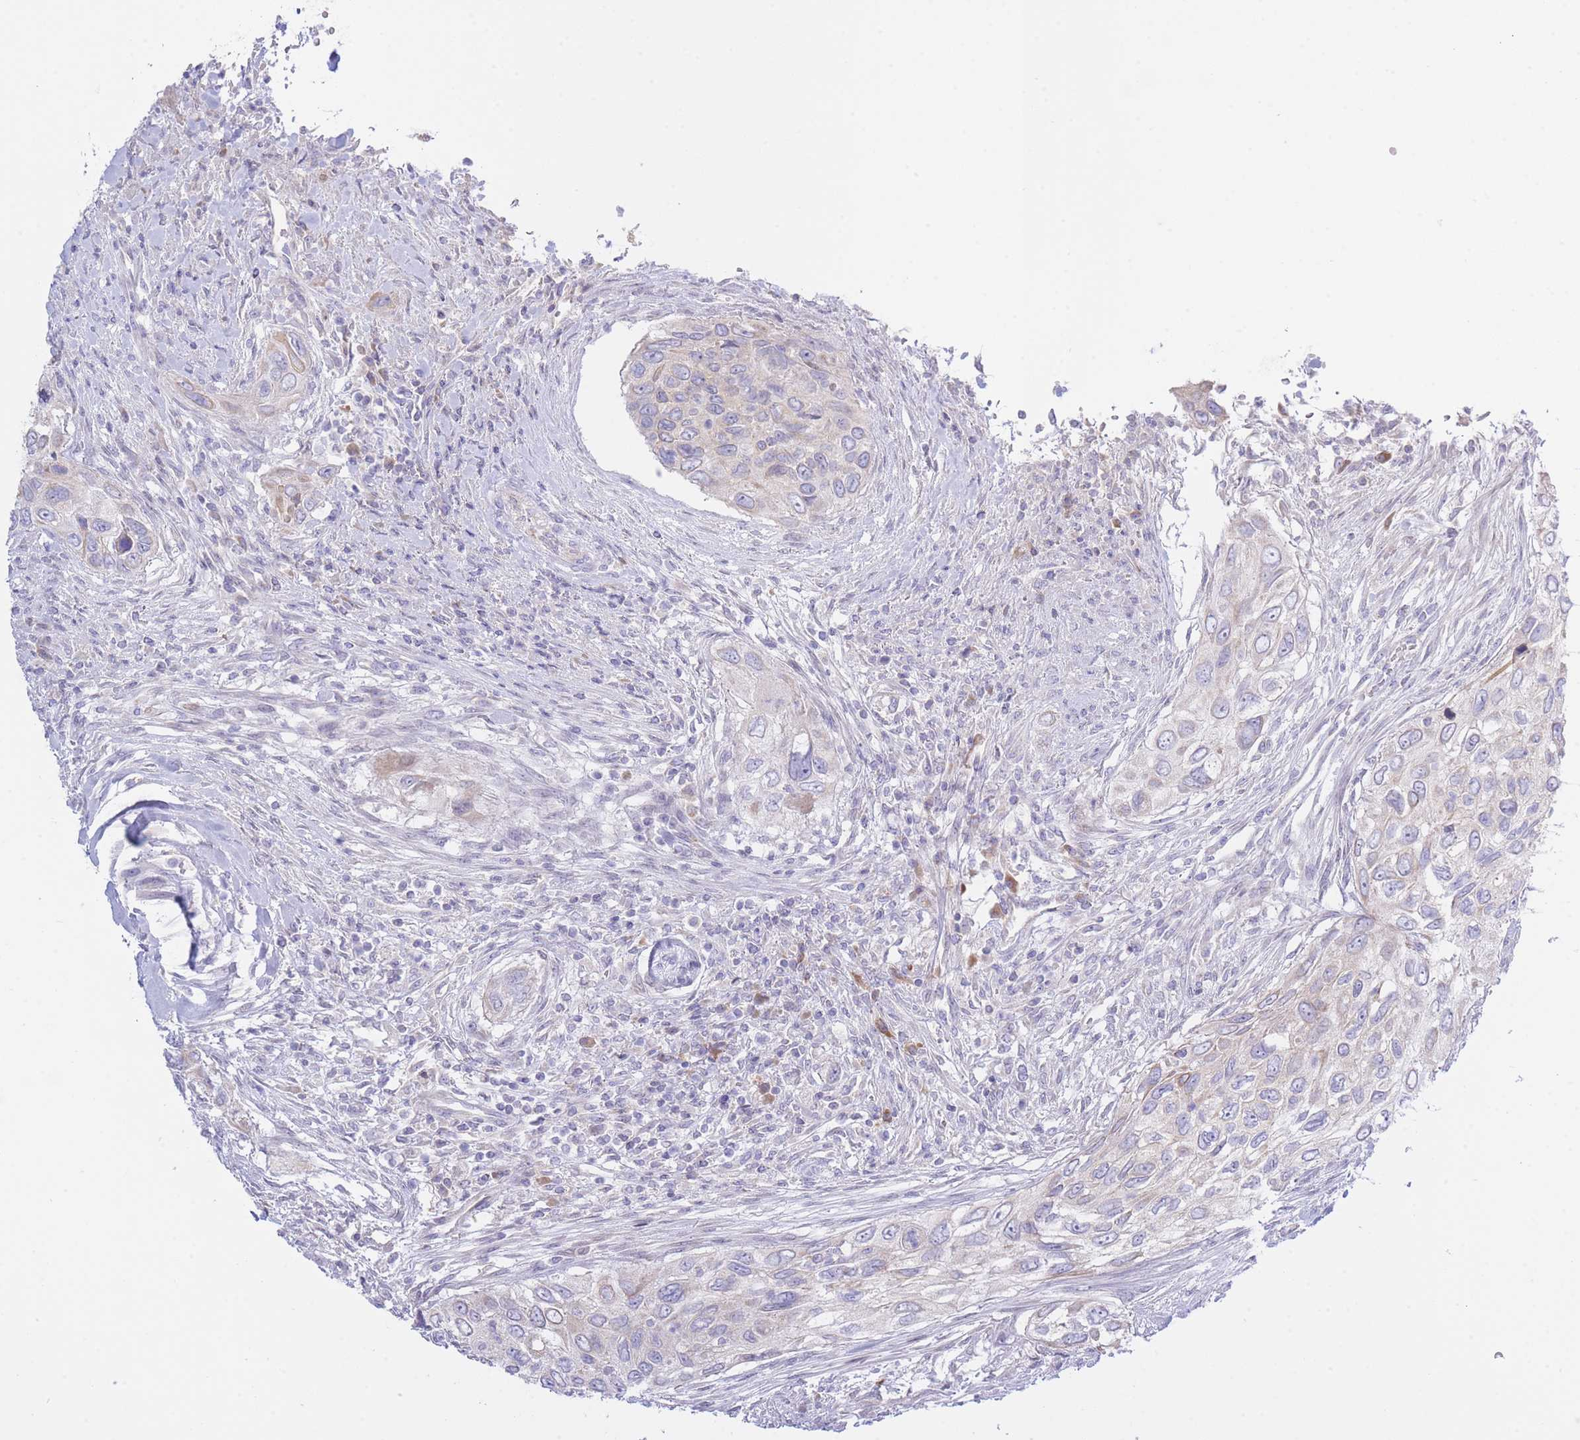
{"staining": {"intensity": "negative", "quantity": "none", "location": "none"}, "tissue": "urothelial cancer", "cell_type": "Tumor cells", "image_type": "cancer", "snomed": [{"axis": "morphology", "description": "Urothelial carcinoma, High grade"}, {"axis": "topography", "description": "Urinary bladder"}], "caption": "Urothelial cancer stained for a protein using immunohistochemistry (IHC) displays no staining tumor cells.", "gene": "NANP", "patient": {"sex": "female", "age": 60}}